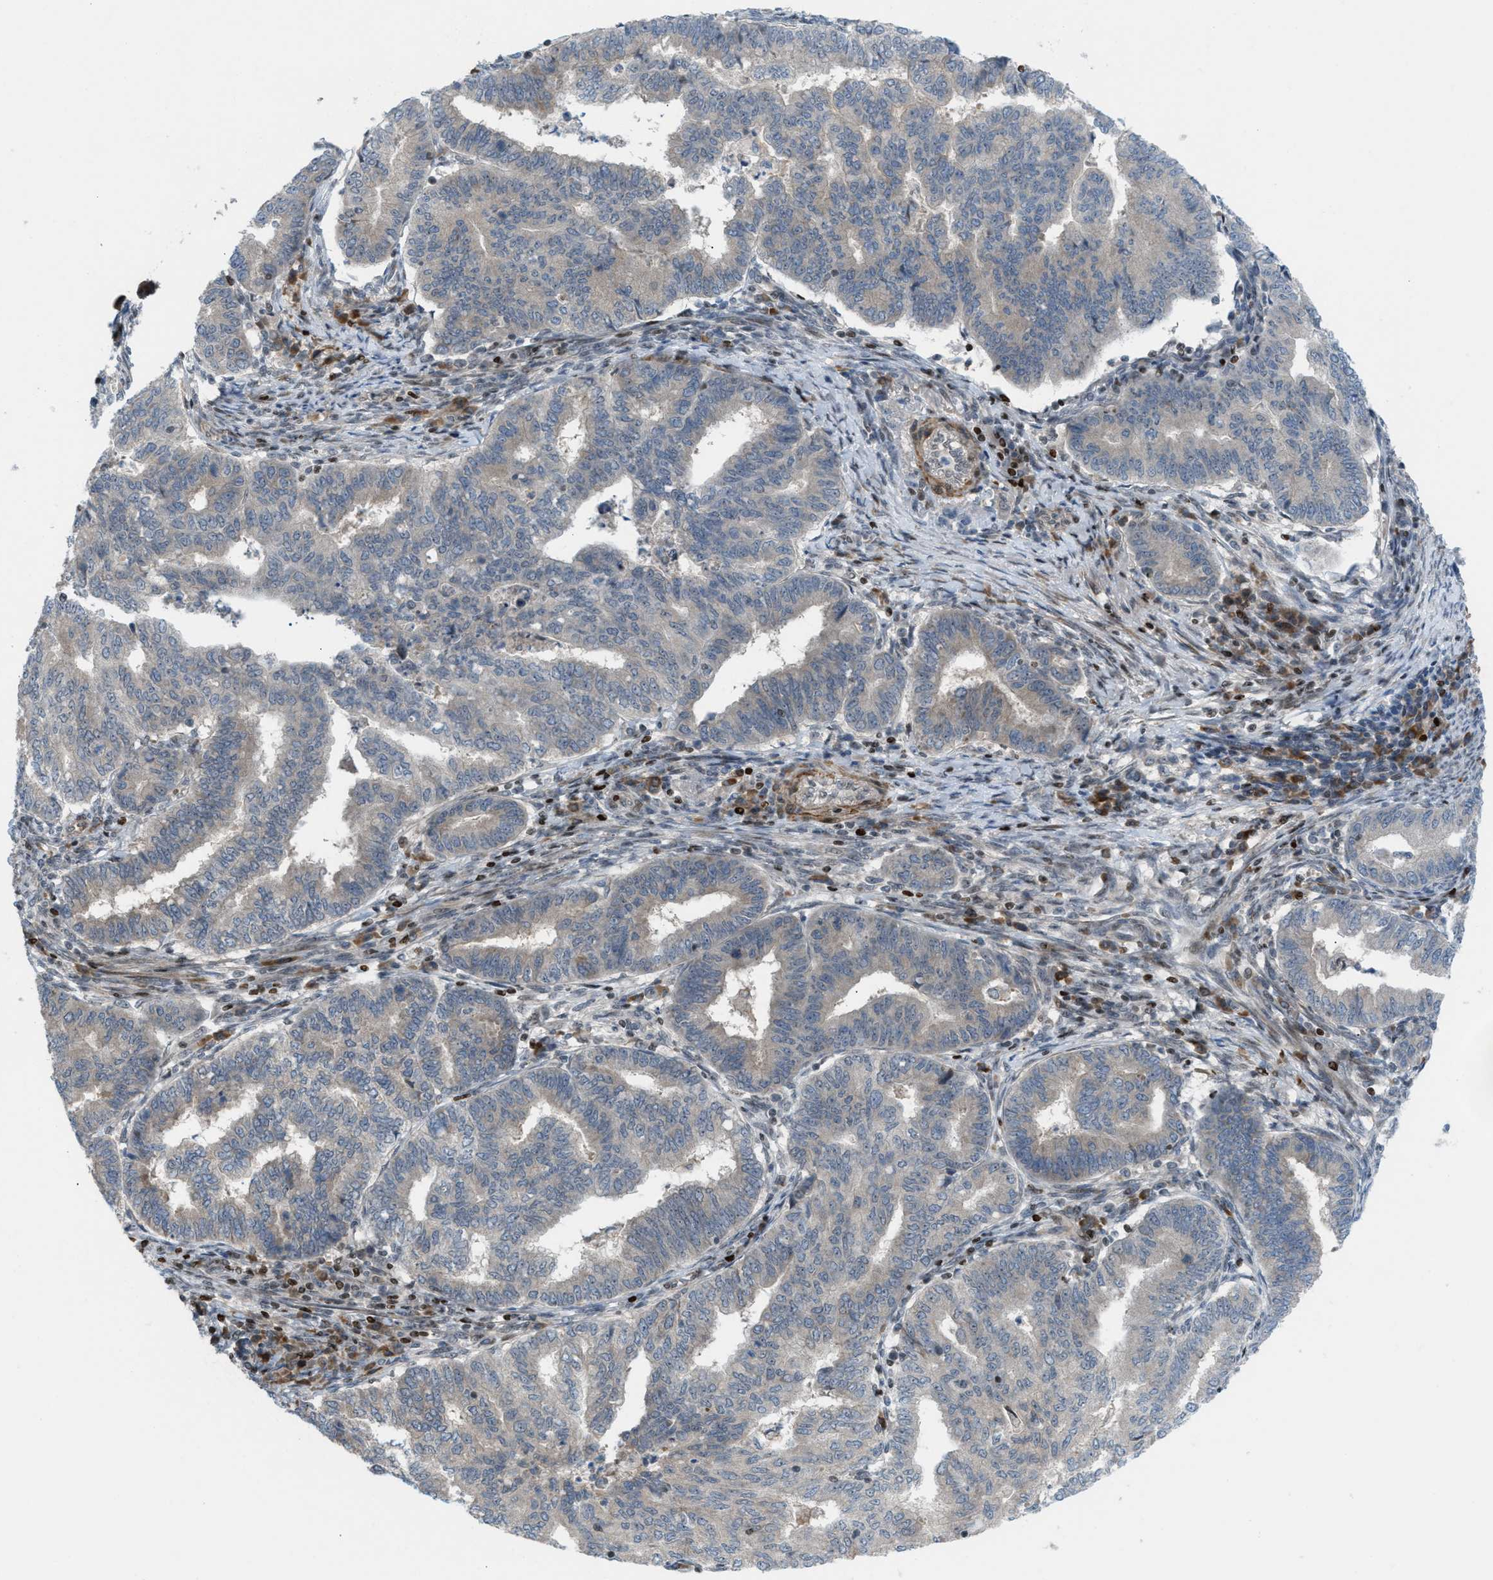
{"staining": {"intensity": "weak", "quantity": "<25%", "location": "cytoplasmic/membranous"}, "tissue": "endometrial cancer", "cell_type": "Tumor cells", "image_type": "cancer", "snomed": [{"axis": "morphology", "description": "Polyp, NOS"}, {"axis": "morphology", "description": "Adenocarcinoma, NOS"}, {"axis": "morphology", "description": "Adenoma, NOS"}, {"axis": "topography", "description": "Endometrium"}], "caption": "IHC micrograph of neoplastic tissue: endometrial cancer stained with DAB (3,3'-diaminobenzidine) exhibits no significant protein expression in tumor cells.", "gene": "ZNF276", "patient": {"sex": "female", "age": 79}}